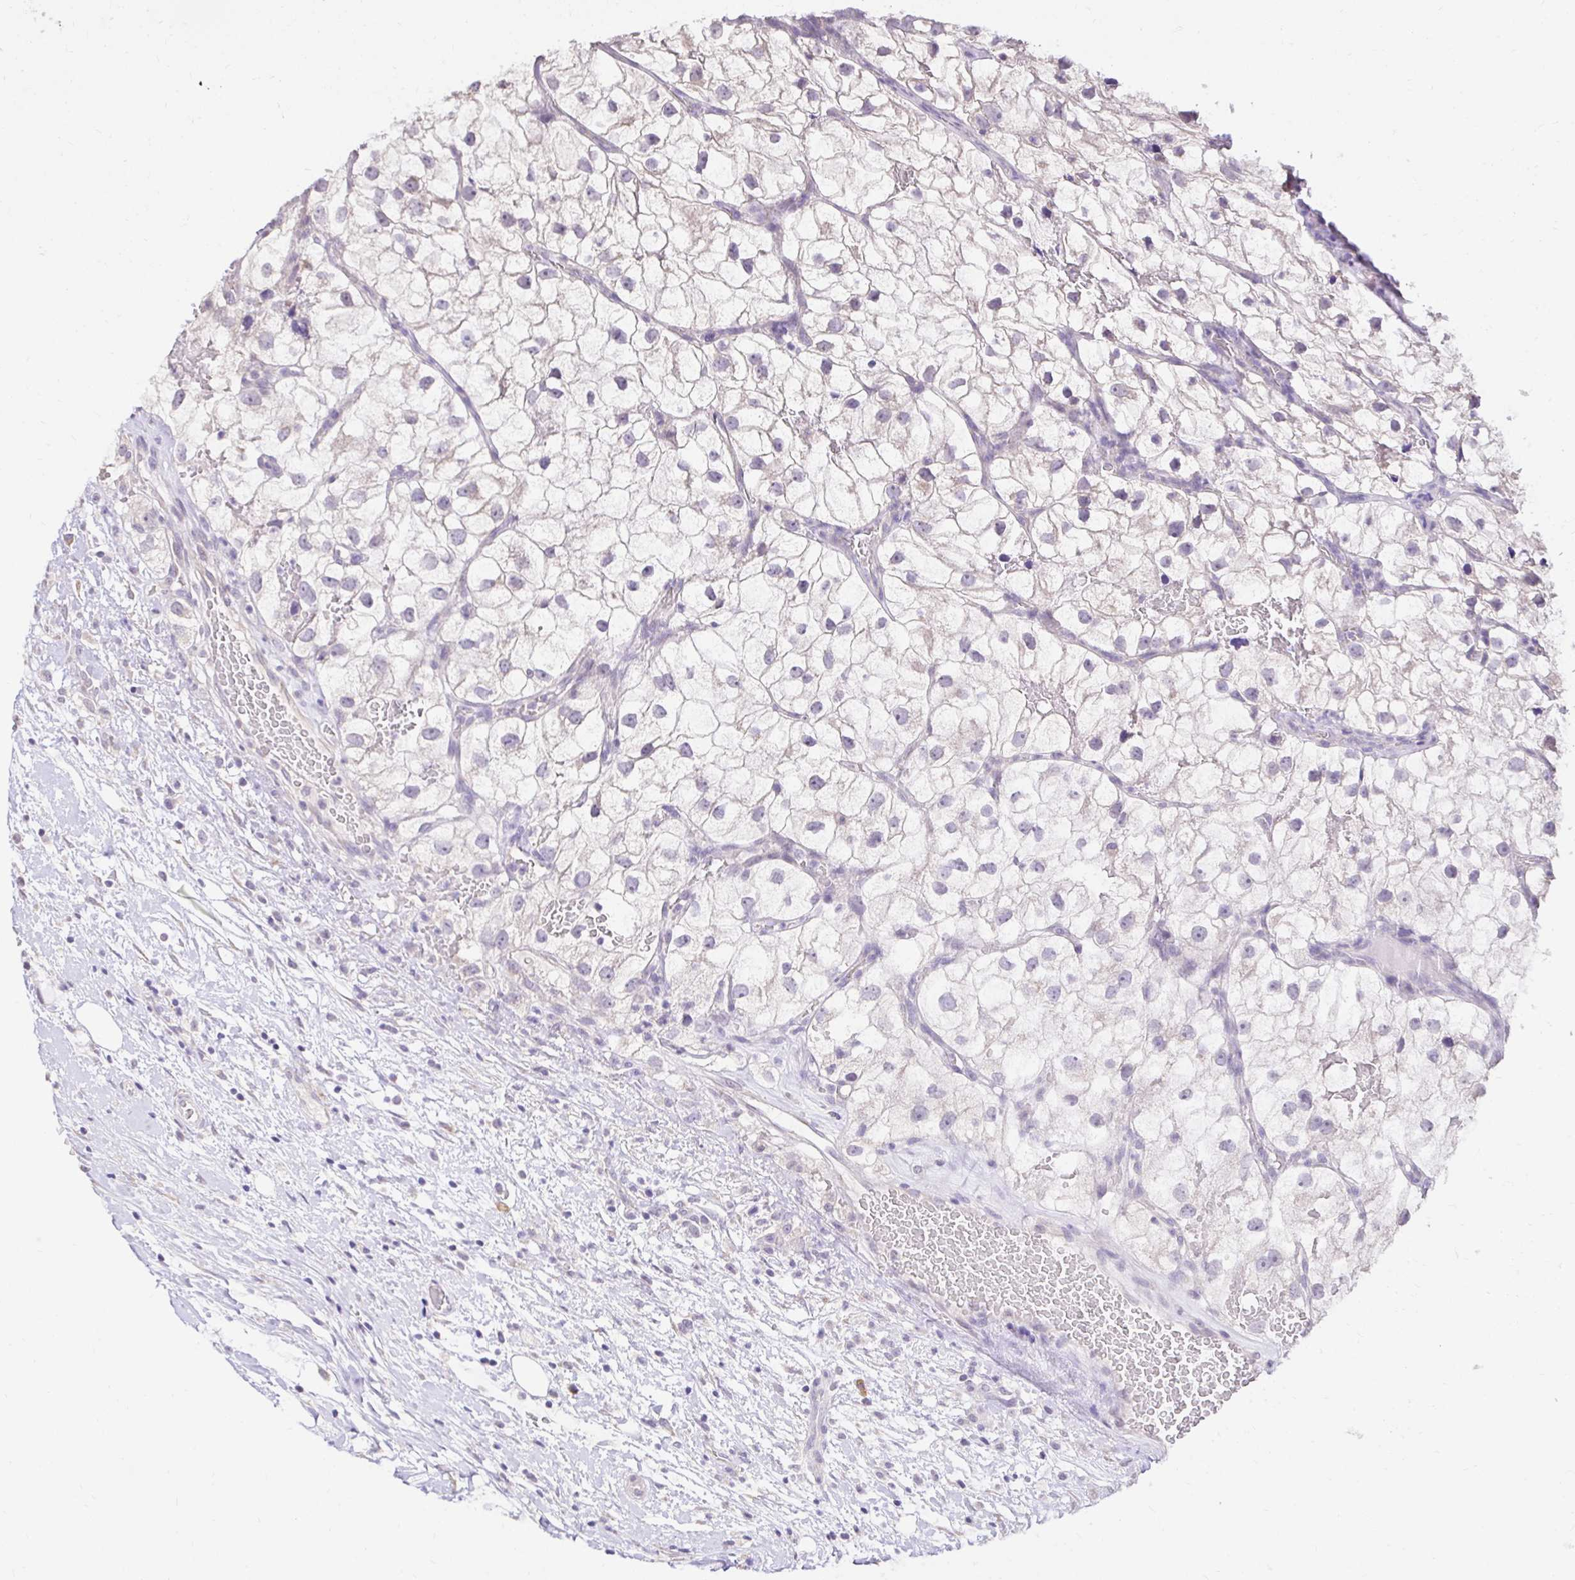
{"staining": {"intensity": "negative", "quantity": "none", "location": "none"}, "tissue": "renal cancer", "cell_type": "Tumor cells", "image_type": "cancer", "snomed": [{"axis": "morphology", "description": "Adenocarcinoma, NOS"}, {"axis": "topography", "description": "Kidney"}], "caption": "Renal cancer (adenocarcinoma) stained for a protein using immunohistochemistry (IHC) exhibits no staining tumor cells.", "gene": "KIAA1210", "patient": {"sex": "male", "age": 59}}